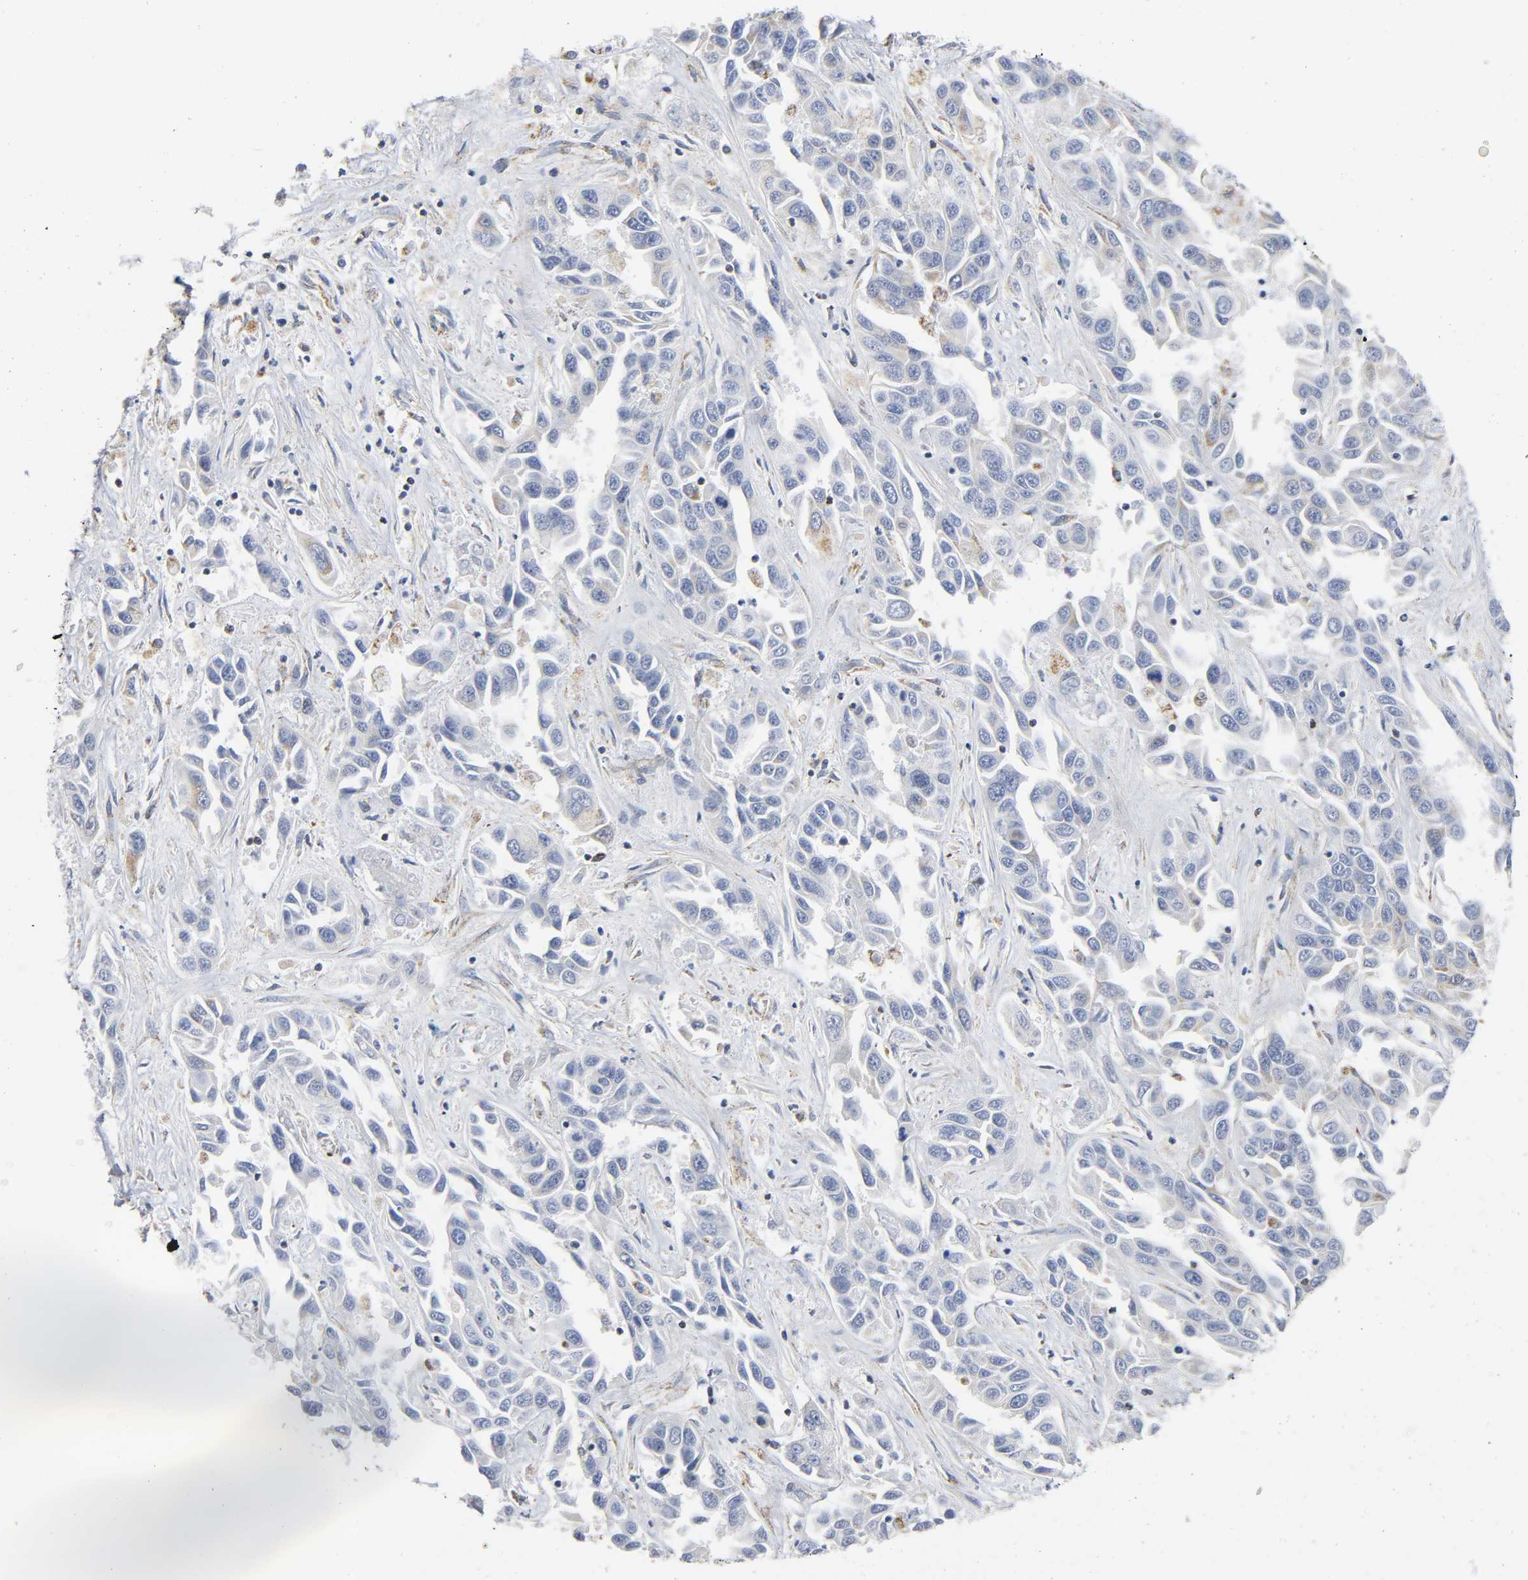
{"staining": {"intensity": "moderate", "quantity": "<25%", "location": "cytoplasmic/membranous"}, "tissue": "liver cancer", "cell_type": "Tumor cells", "image_type": "cancer", "snomed": [{"axis": "morphology", "description": "Cholangiocarcinoma"}, {"axis": "topography", "description": "Liver"}], "caption": "This image shows IHC staining of liver cholangiocarcinoma, with low moderate cytoplasmic/membranous positivity in about <25% of tumor cells.", "gene": "BAK1", "patient": {"sex": "male", "age": 58}}